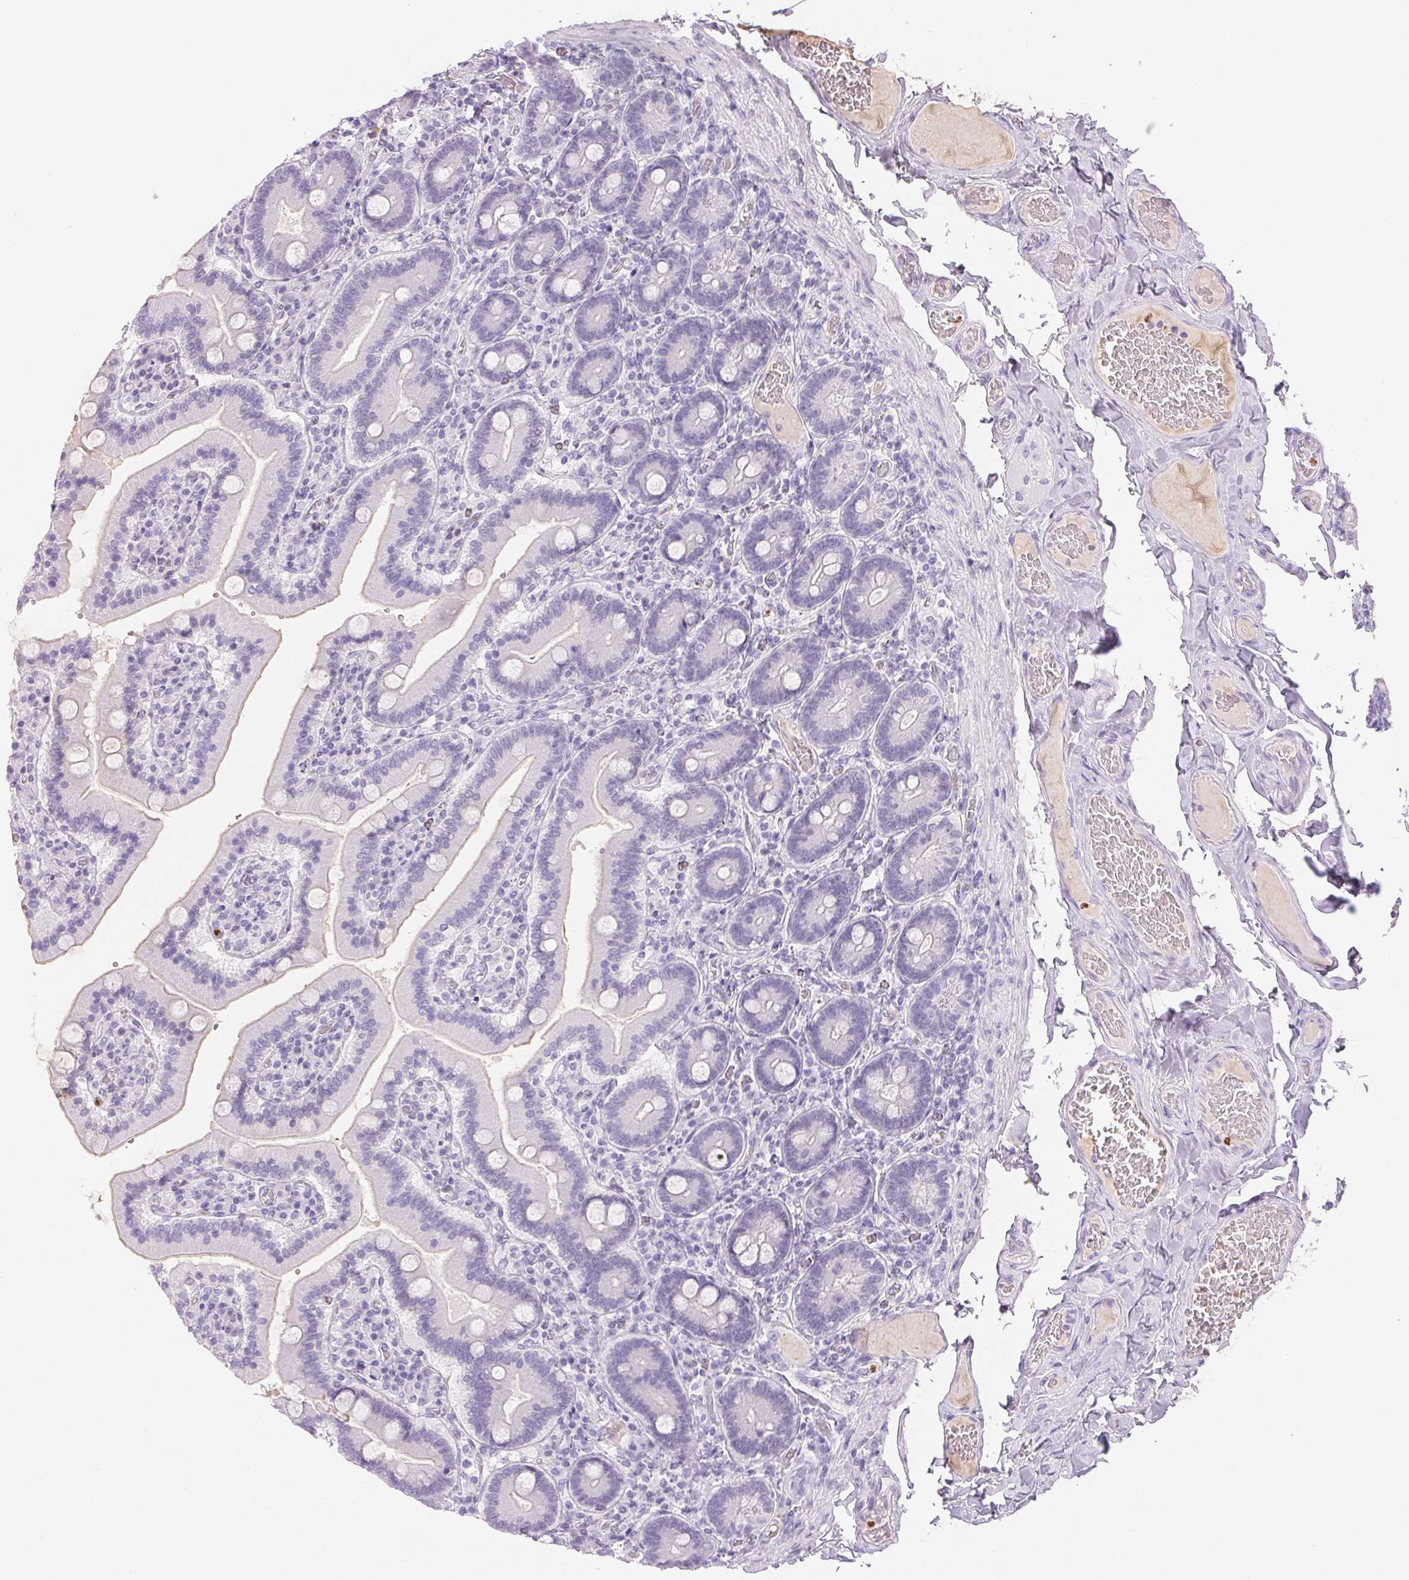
{"staining": {"intensity": "negative", "quantity": "none", "location": "none"}, "tissue": "duodenum", "cell_type": "Glandular cells", "image_type": "normal", "snomed": [{"axis": "morphology", "description": "Normal tissue, NOS"}, {"axis": "topography", "description": "Duodenum"}], "caption": "Immunohistochemical staining of benign human duodenum reveals no significant positivity in glandular cells. (DAB immunohistochemistry visualized using brightfield microscopy, high magnification).", "gene": "PADI4", "patient": {"sex": "female", "age": 62}}